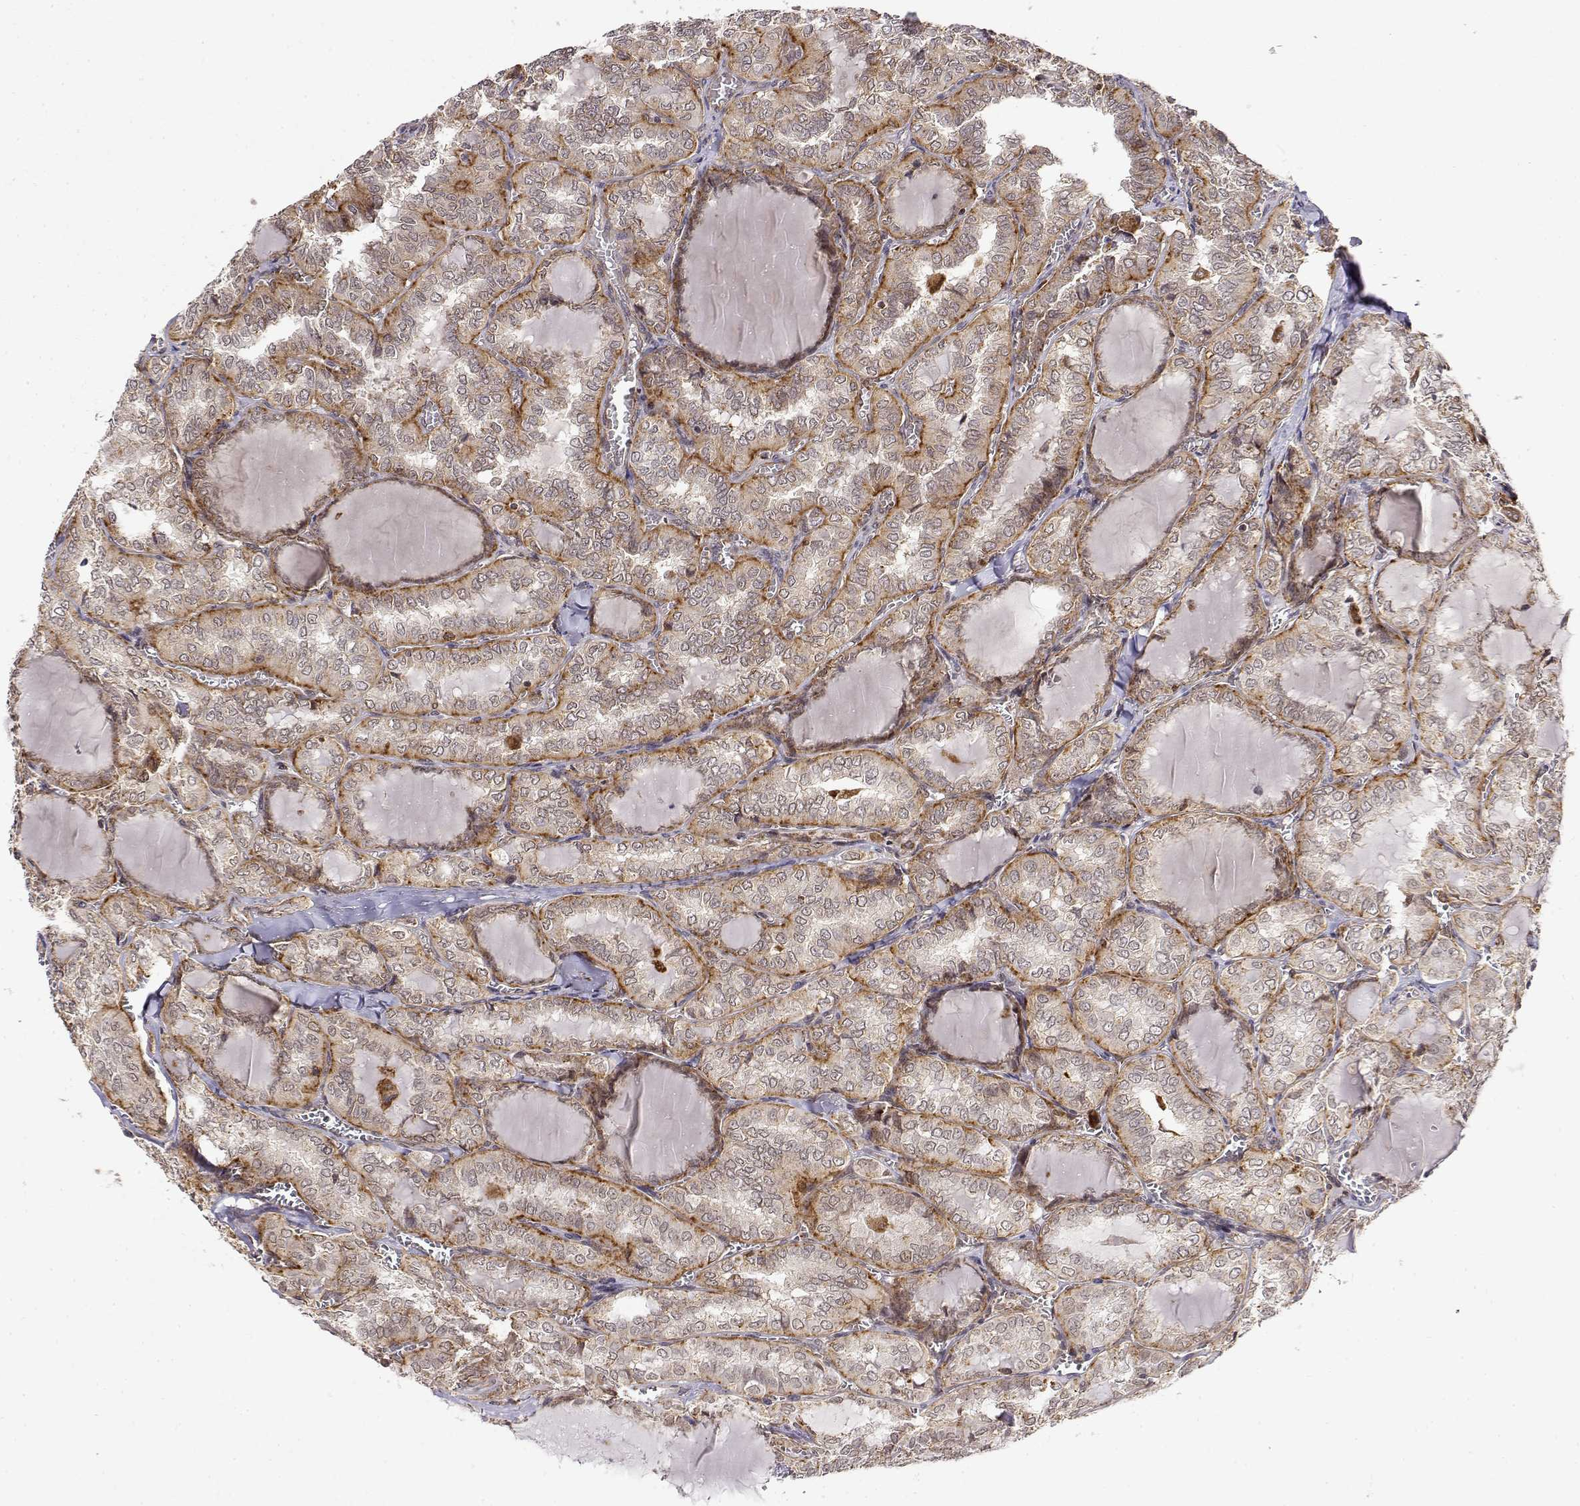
{"staining": {"intensity": "moderate", "quantity": ">75%", "location": "cytoplasmic/membranous"}, "tissue": "thyroid cancer", "cell_type": "Tumor cells", "image_type": "cancer", "snomed": [{"axis": "morphology", "description": "Papillary adenocarcinoma, NOS"}, {"axis": "topography", "description": "Thyroid gland"}], "caption": "This photomicrograph reveals immunohistochemistry staining of human thyroid cancer, with medium moderate cytoplasmic/membranous staining in approximately >75% of tumor cells.", "gene": "RNF13", "patient": {"sex": "female", "age": 41}}